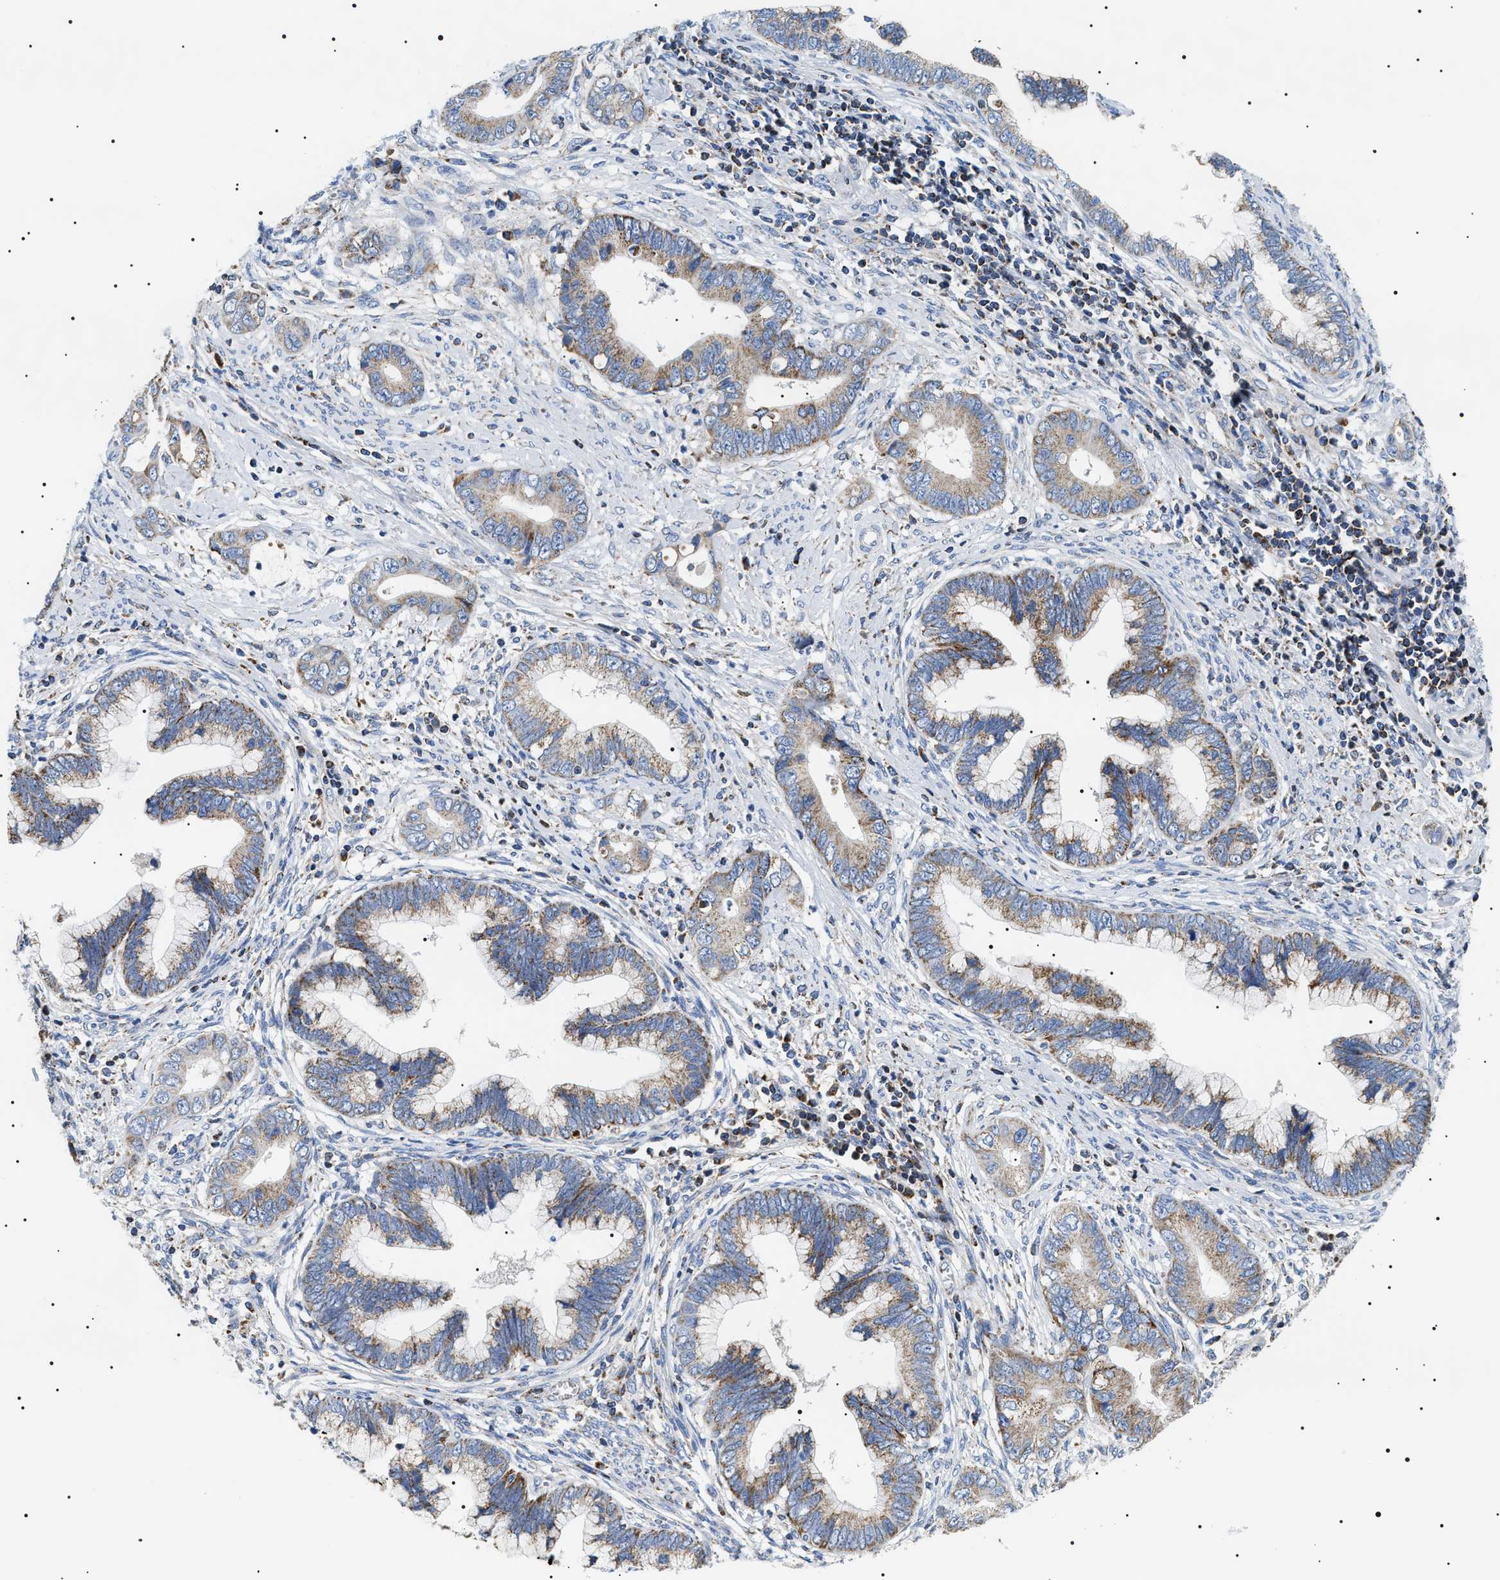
{"staining": {"intensity": "weak", "quantity": ">75%", "location": "cytoplasmic/membranous"}, "tissue": "cervical cancer", "cell_type": "Tumor cells", "image_type": "cancer", "snomed": [{"axis": "morphology", "description": "Adenocarcinoma, NOS"}, {"axis": "topography", "description": "Cervix"}], "caption": "Immunohistochemistry (IHC) micrograph of adenocarcinoma (cervical) stained for a protein (brown), which reveals low levels of weak cytoplasmic/membranous expression in approximately >75% of tumor cells.", "gene": "OXSM", "patient": {"sex": "female", "age": 44}}